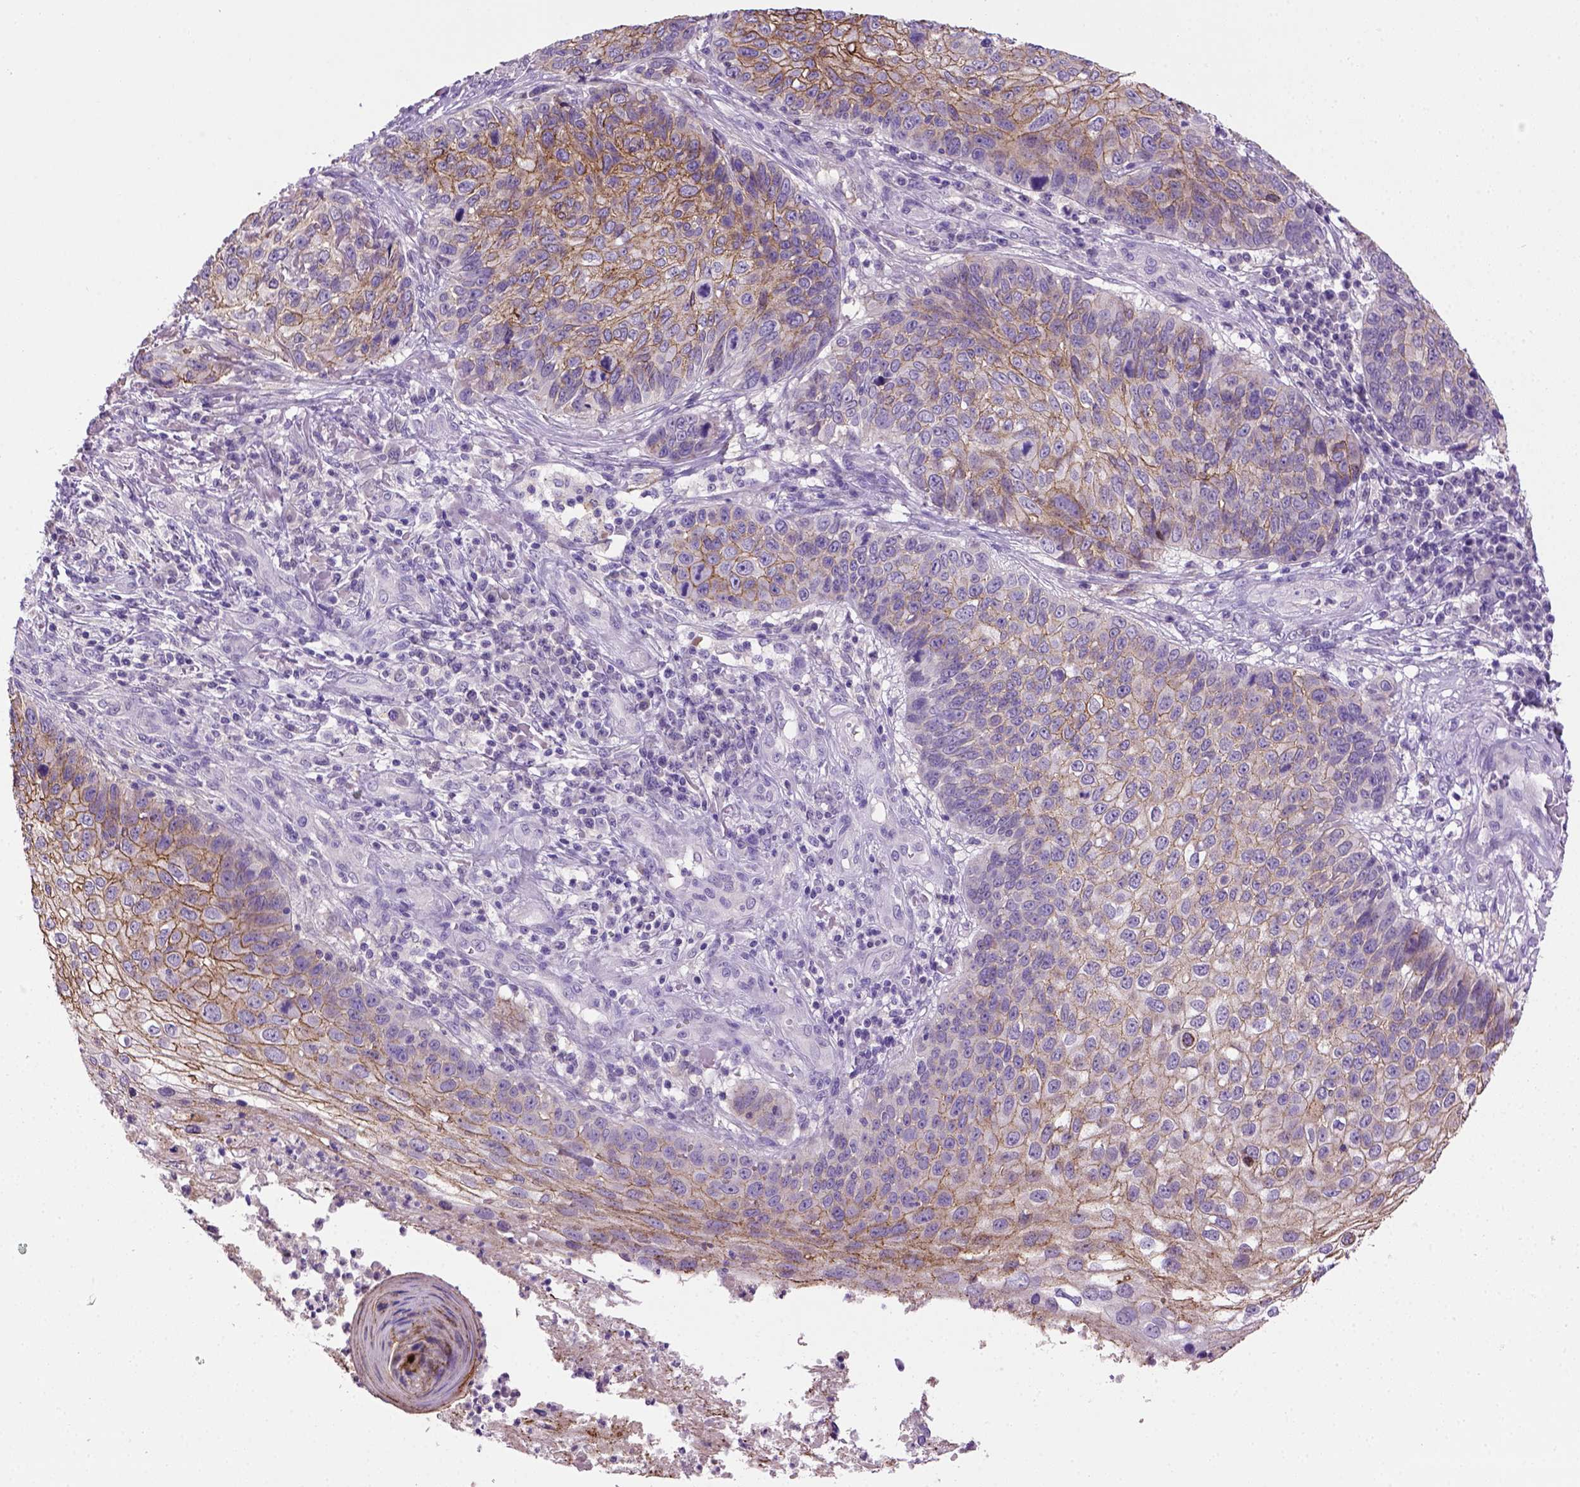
{"staining": {"intensity": "moderate", "quantity": "25%-75%", "location": "cytoplasmic/membranous"}, "tissue": "skin cancer", "cell_type": "Tumor cells", "image_type": "cancer", "snomed": [{"axis": "morphology", "description": "Squamous cell carcinoma, NOS"}, {"axis": "topography", "description": "Skin"}], "caption": "Skin cancer stained for a protein demonstrates moderate cytoplasmic/membranous positivity in tumor cells. (Brightfield microscopy of DAB IHC at high magnification).", "gene": "CDH1", "patient": {"sex": "male", "age": 92}}